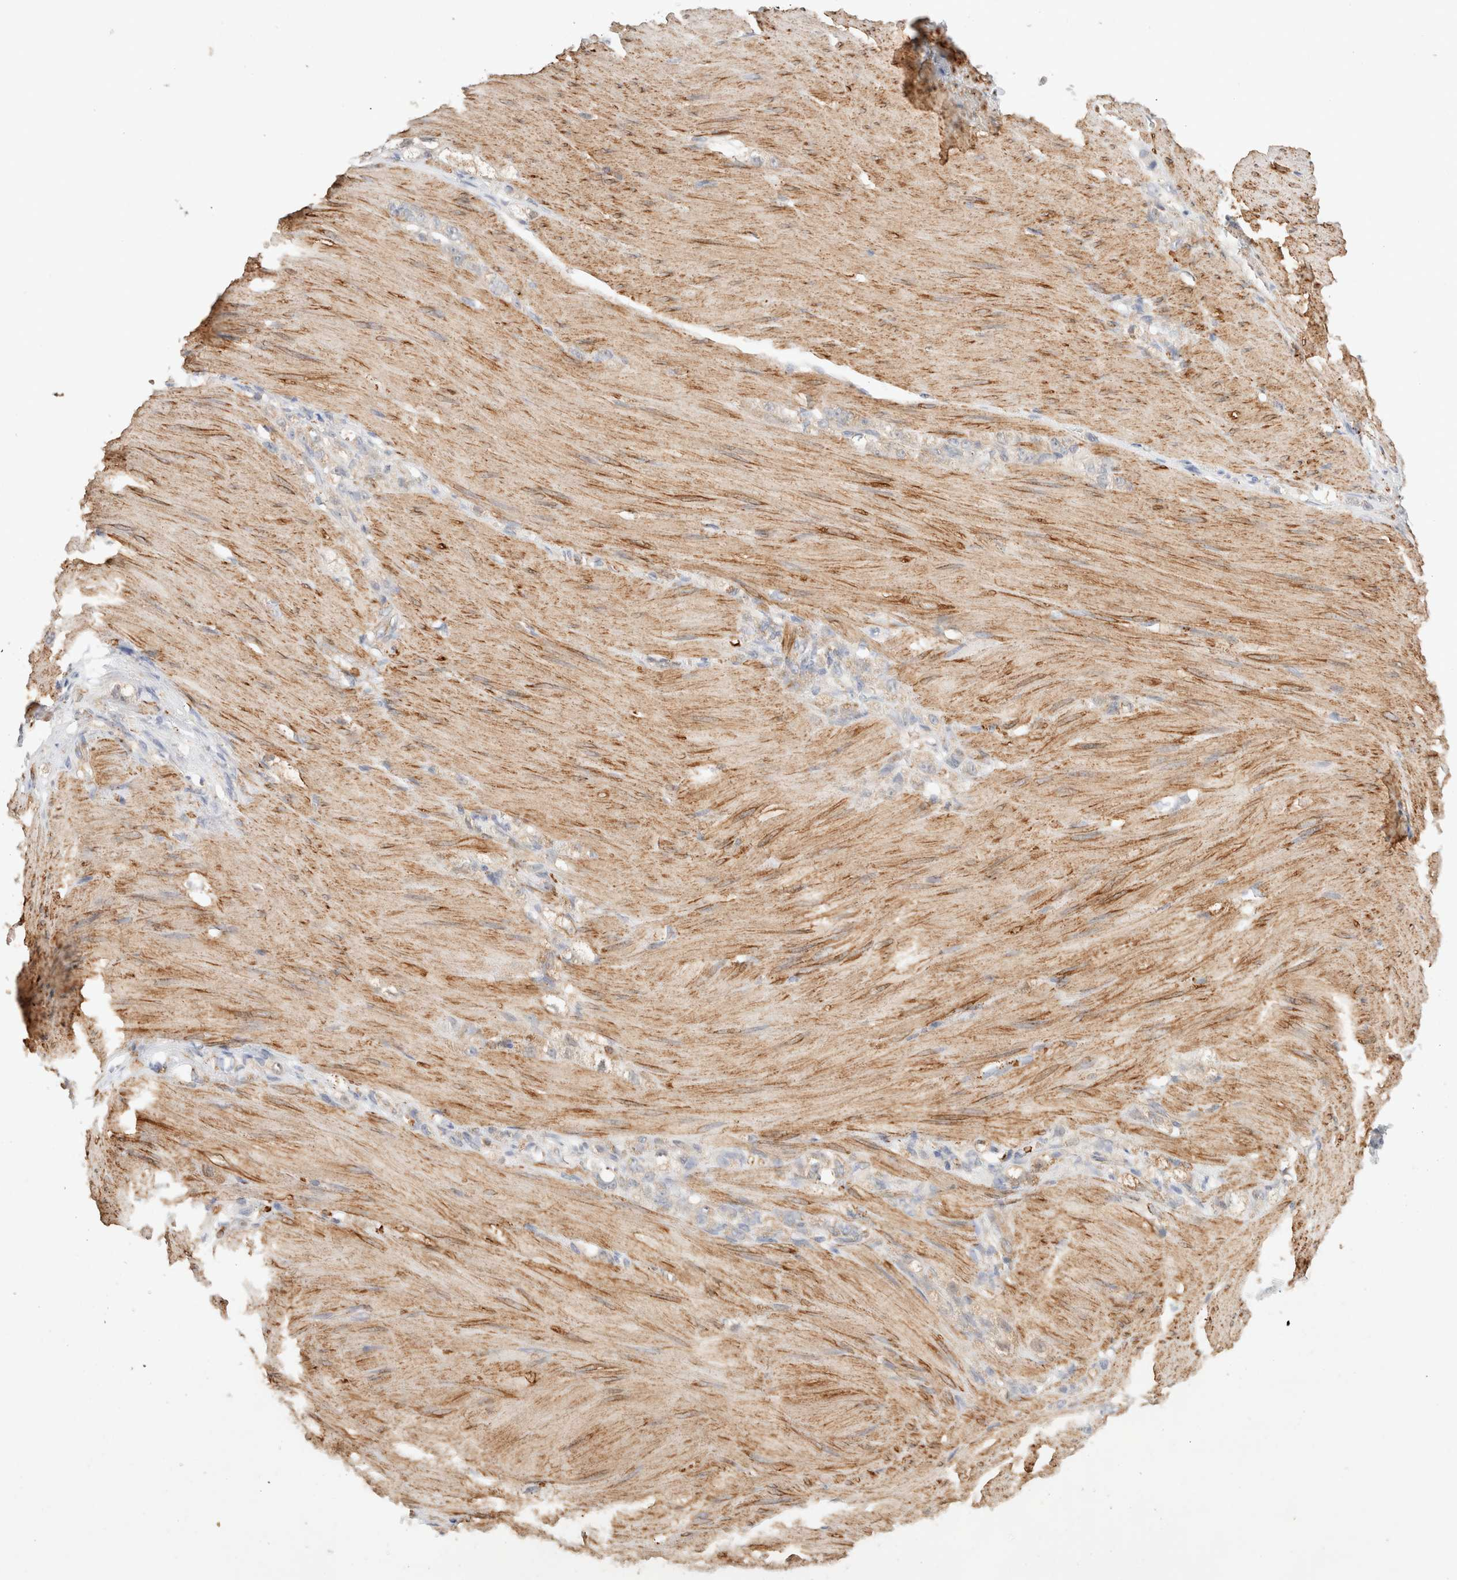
{"staining": {"intensity": "weak", "quantity": "<25%", "location": "cytoplasmic/membranous"}, "tissue": "stomach cancer", "cell_type": "Tumor cells", "image_type": "cancer", "snomed": [{"axis": "morphology", "description": "Normal tissue, NOS"}, {"axis": "morphology", "description": "Adenocarcinoma, NOS"}, {"axis": "topography", "description": "Stomach"}], "caption": "Immunohistochemical staining of adenocarcinoma (stomach) exhibits no significant staining in tumor cells.", "gene": "RABEPK", "patient": {"sex": "male", "age": 82}}